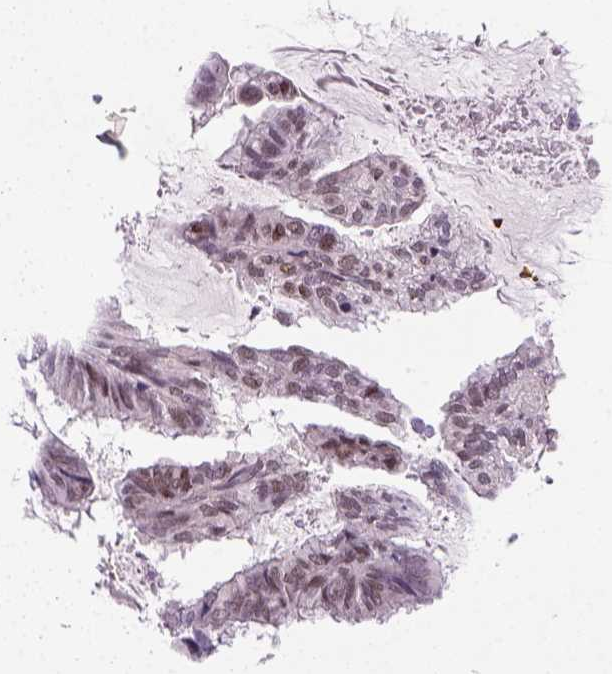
{"staining": {"intensity": "weak", "quantity": ">75%", "location": "nuclear"}, "tissue": "endometrial cancer", "cell_type": "Tumor cells", "image_type": "cancer", "snomed": [{"axis": "morphology", "description": "Adenocarcinoma, NOS"}, {"axis": "topography", "description": "Endometrium"}], "caption": "Immunohistochemistry (DAB (3,3'-diaminobenzidine)) staining of human endometrial adenocarcinoma displays weak nuclear protein staining in approximately >75% of tumor cells. The staining was performed using DAB (3,3'-diaminobenzidine), with brown indicating positive protein expression. Nuclei are stained blue with hematoxylin.", "gene": "MGMT", "patient": {"sex": "female", "age": 86}}